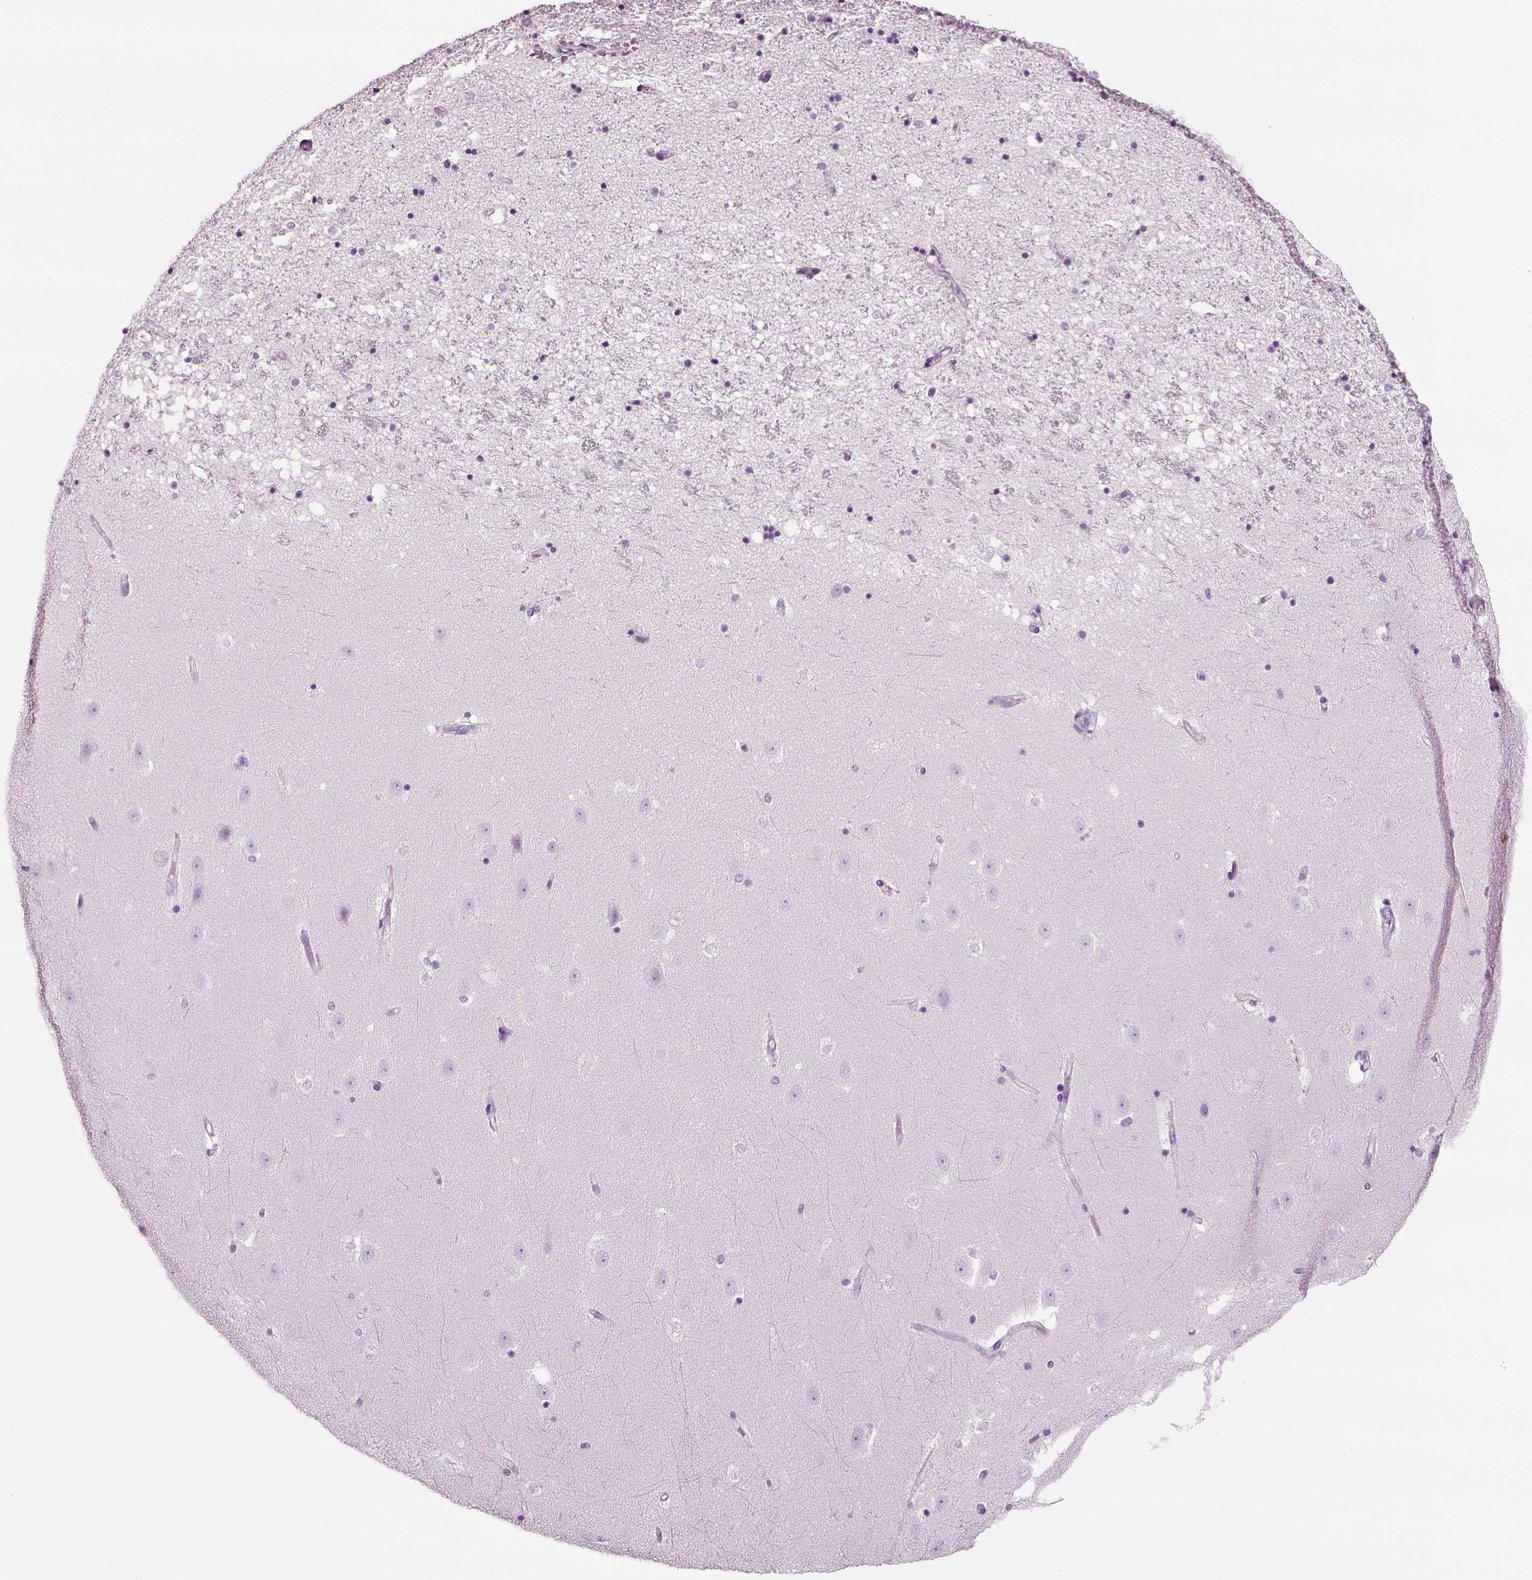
{"staining": {"intensity": "negative", "quantity": "none", "location": "none"}, "tissue": "hippocampus", "cell_type": "Glial cells", "image_type": "normal", "snomed": [{"axis": "morphology", "description": "Normal tissue, NOS"}, {"axis": "topography", "description": "Hippocampus"}], "caption": "DAB immunohistochemical staining of unremarkable hippocampus shows no significant positivity in glial cells.", "gene": "CD109", "patient": {"sex": "male", "age": 49}}